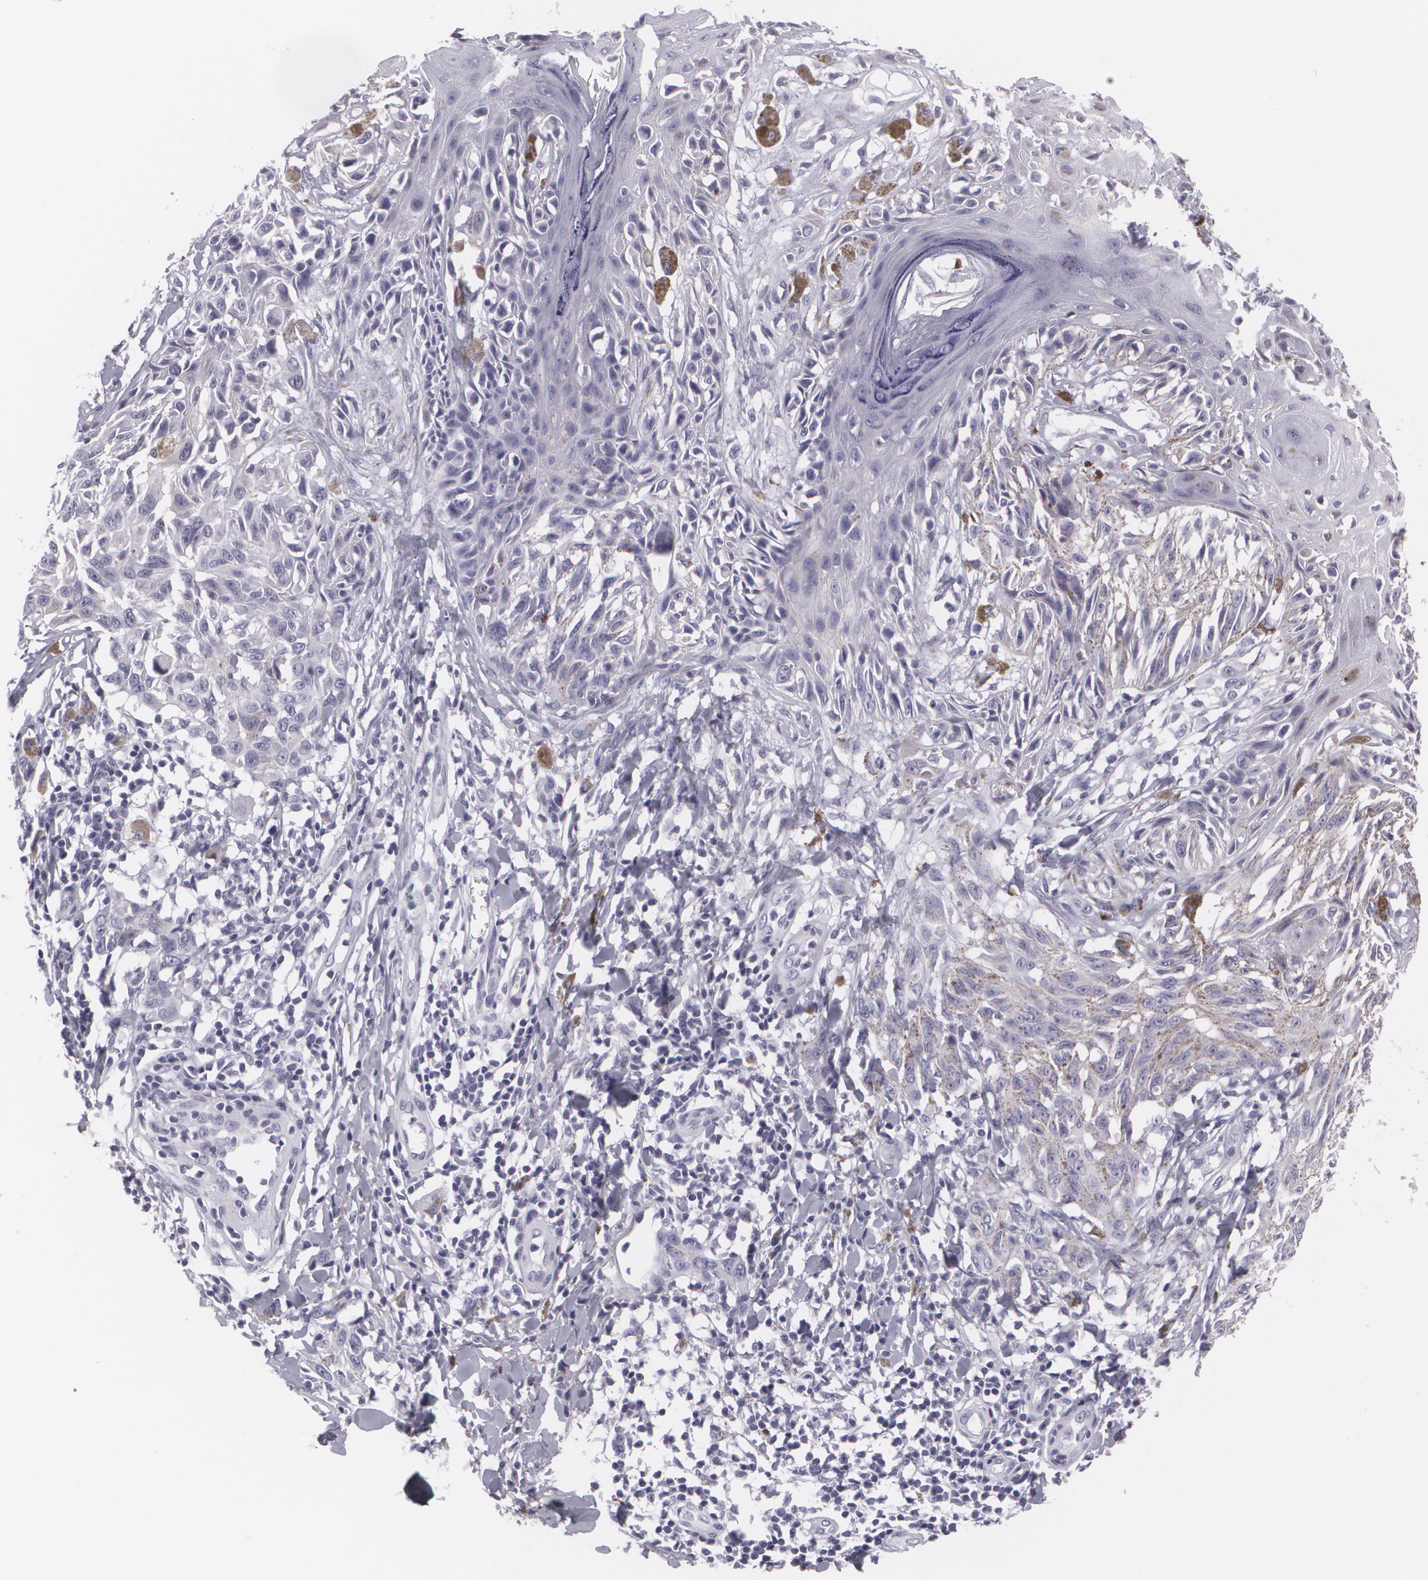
{"staining": {"intensity": "negative", "quantity": "none", "location": "none"}, "tissue": "melanoma", "cell_type": "Tumor cells", "image_type": "cancer", "snomed": [{"axis": "morphology", "description": "Malignant melanoma, NOS"}, {"axis": "topography", "description": "Skin"}], "caption": "An IHC micrograph of melanoma is shown. There is no staining in tumor cells of melanoma.", "gene": "MAP2", "patient": {"sex": "female", "age": 77}}